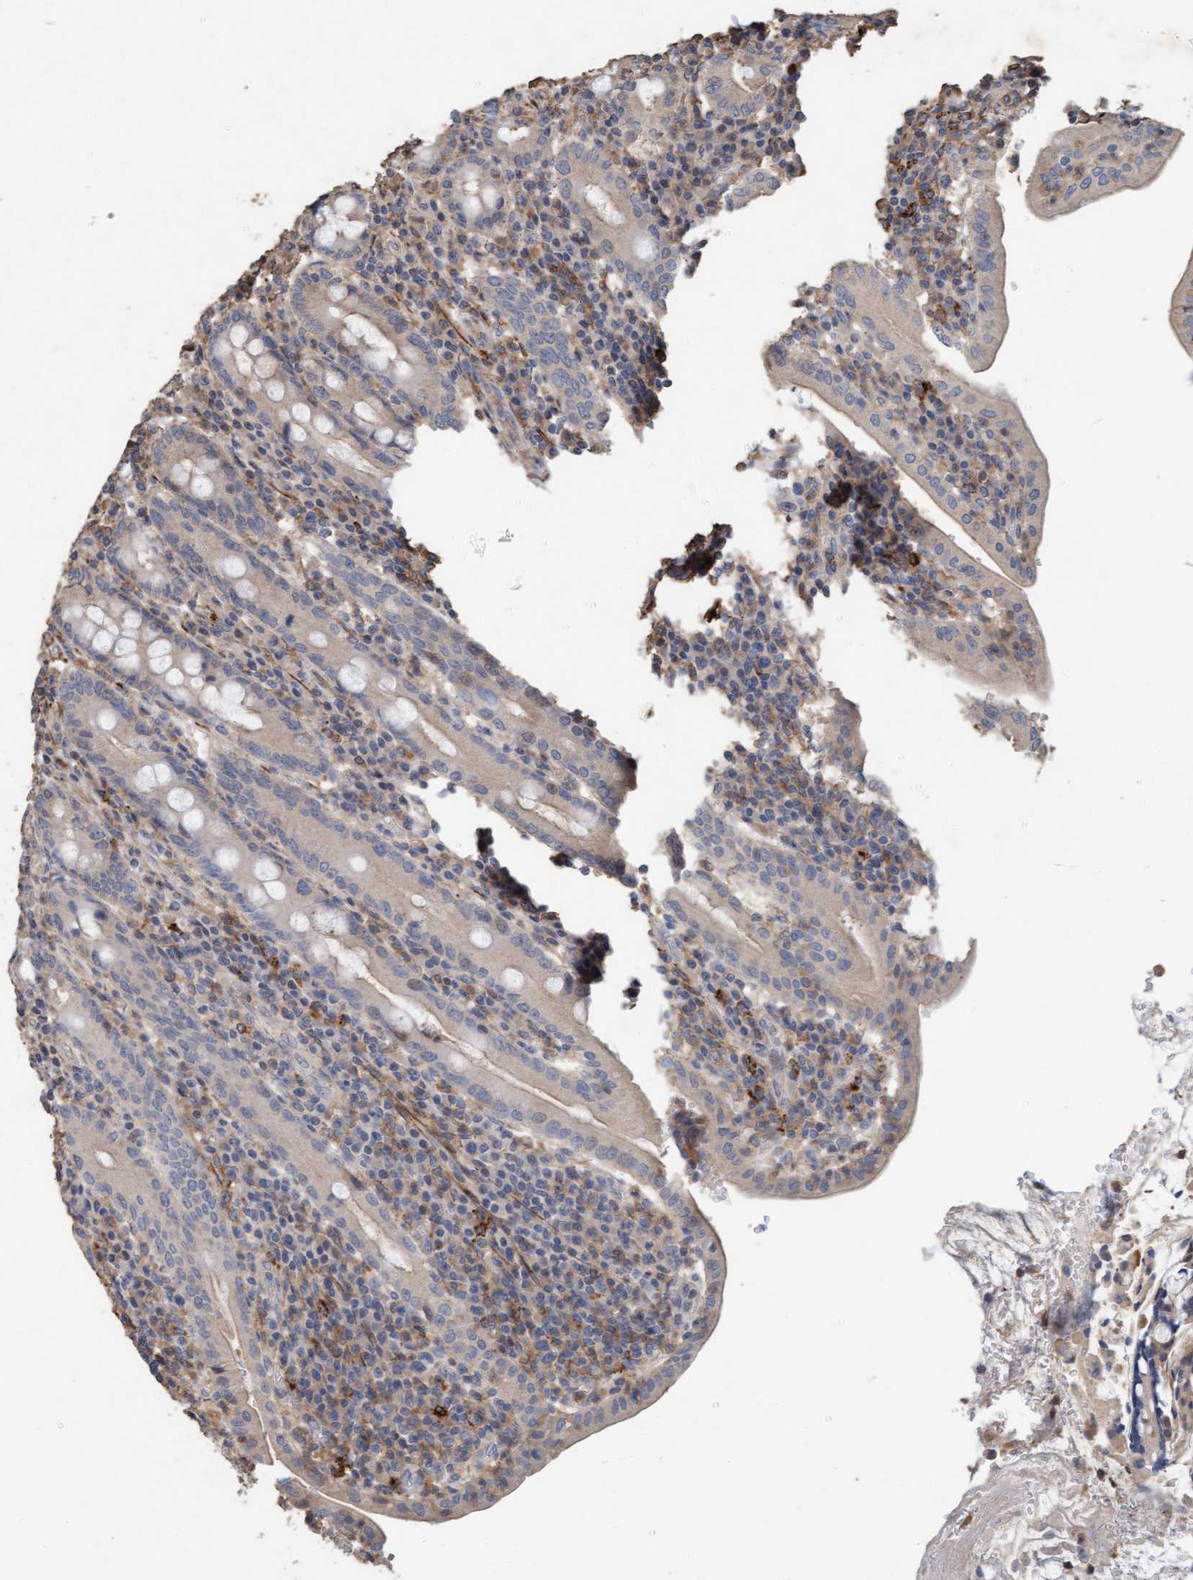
{"staining": {"intensity": "moderate", "quantity": "25%-75%", "location": "cytoplasmic/membranous"}, "tissue": "duodenum", "cell_type": "Glandular cells", "image_type": "normal", "snomed": [{"axis": "morphology", "description": "Normal tissue, NOS"}, {"axis": "morphology", "description": "Adenocarcinoma, NOS"}, {"axis": "topography", "description": "Pancreas"}, {"axis": "topography", "description": "Duodenum"}], "caption": "Duodenum stained for a protein exhibits moderate cytoplasmic/membranous positivity in glandular cells. (Stains: DAB in brown, nuclei in blue, Microscopy: brightfield microscopy at high magnification).", "gene": "LONRF1", "patient": {"sex": "male", "age": 50}}